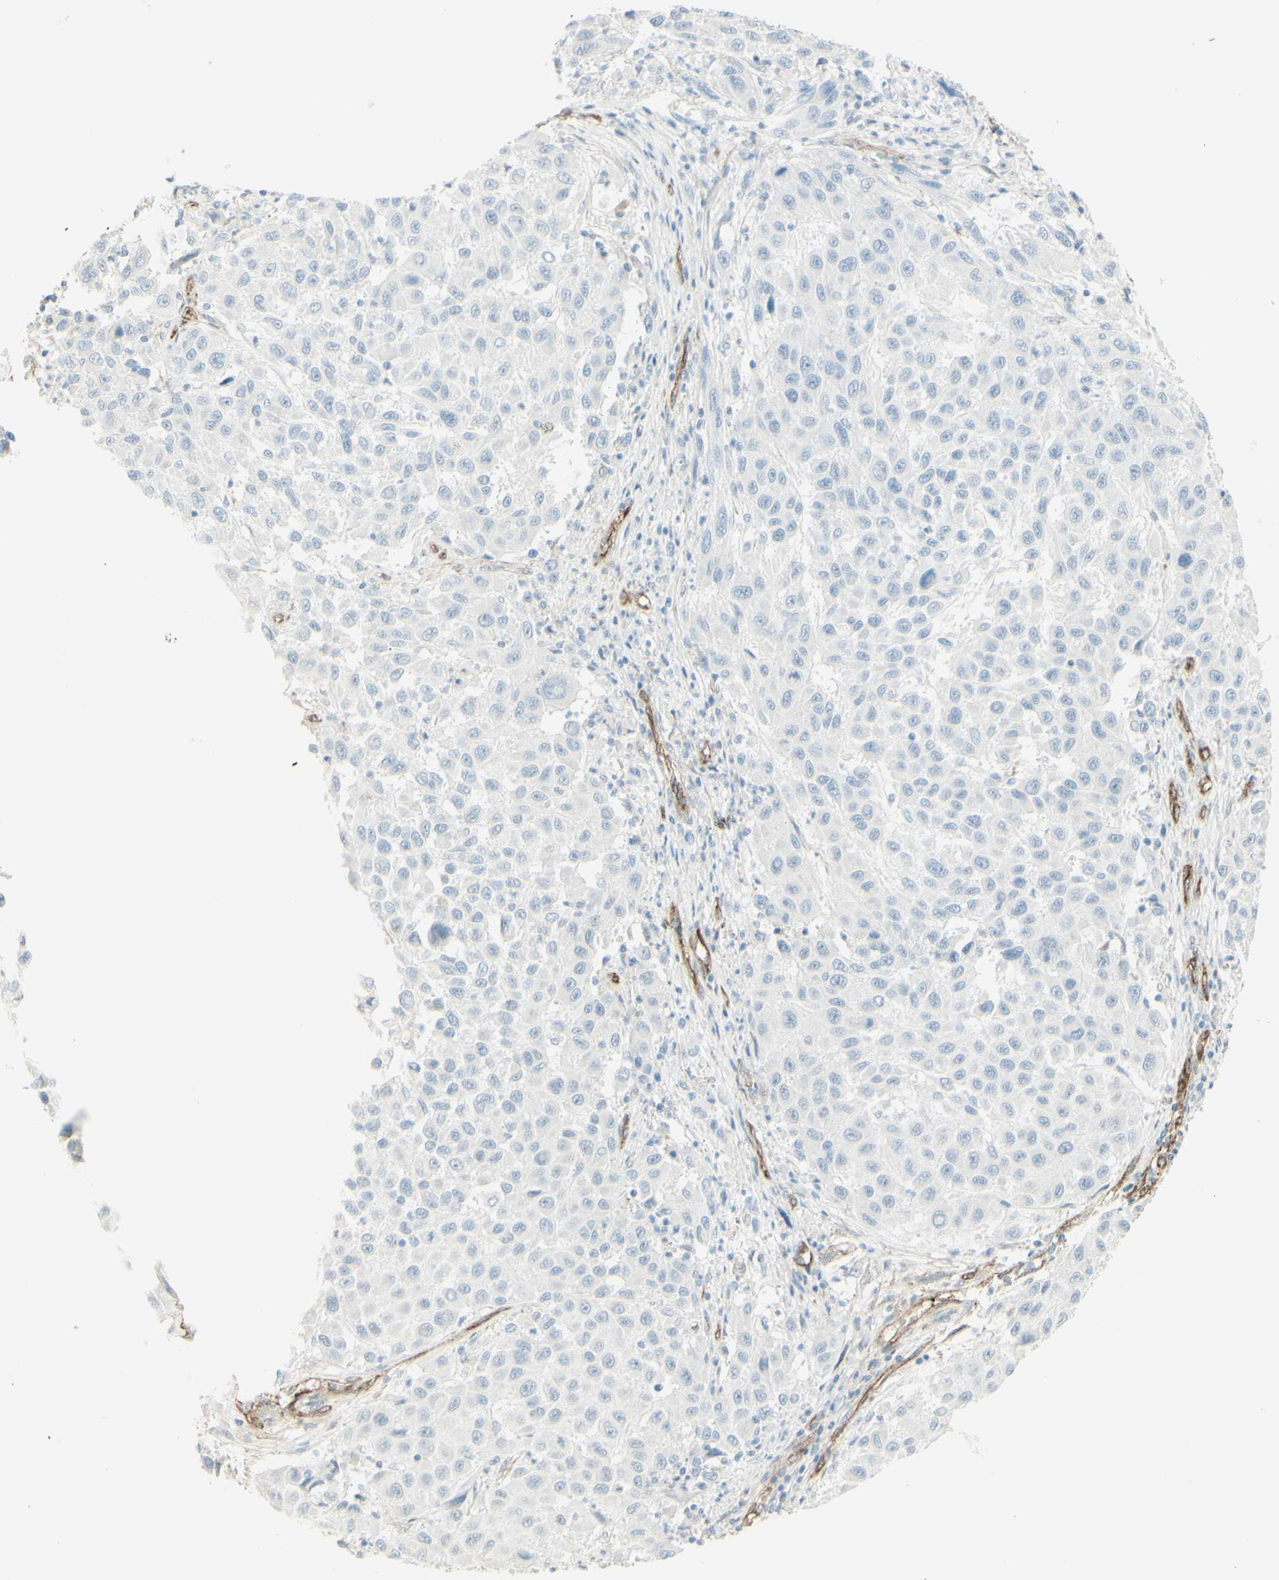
{"staining": {"intensity": "negative", "quantity": "none", "location": "none"}, "tissue": "melanoma", "cell_type": "Tumor cells", "image_type": "cancer", "snomed": [{"axis": "morphology", "description": "Malignant melanoma, Metastatic site"}, {"axis": "topography", "description": "Lymph node"}], "caption": "High power microscopy histopathology image of an immunohistochemistry (IHC) histopathology image of malignant melanoma (metastatic site), revealing no significant staining in tumor cells. (DAB (3,3'-diaminobenzidine) IHC visualized using brightfield microscopy, high magnification).", "gene": "MYO6", "patient": {"sex": "male", "age": 61}}